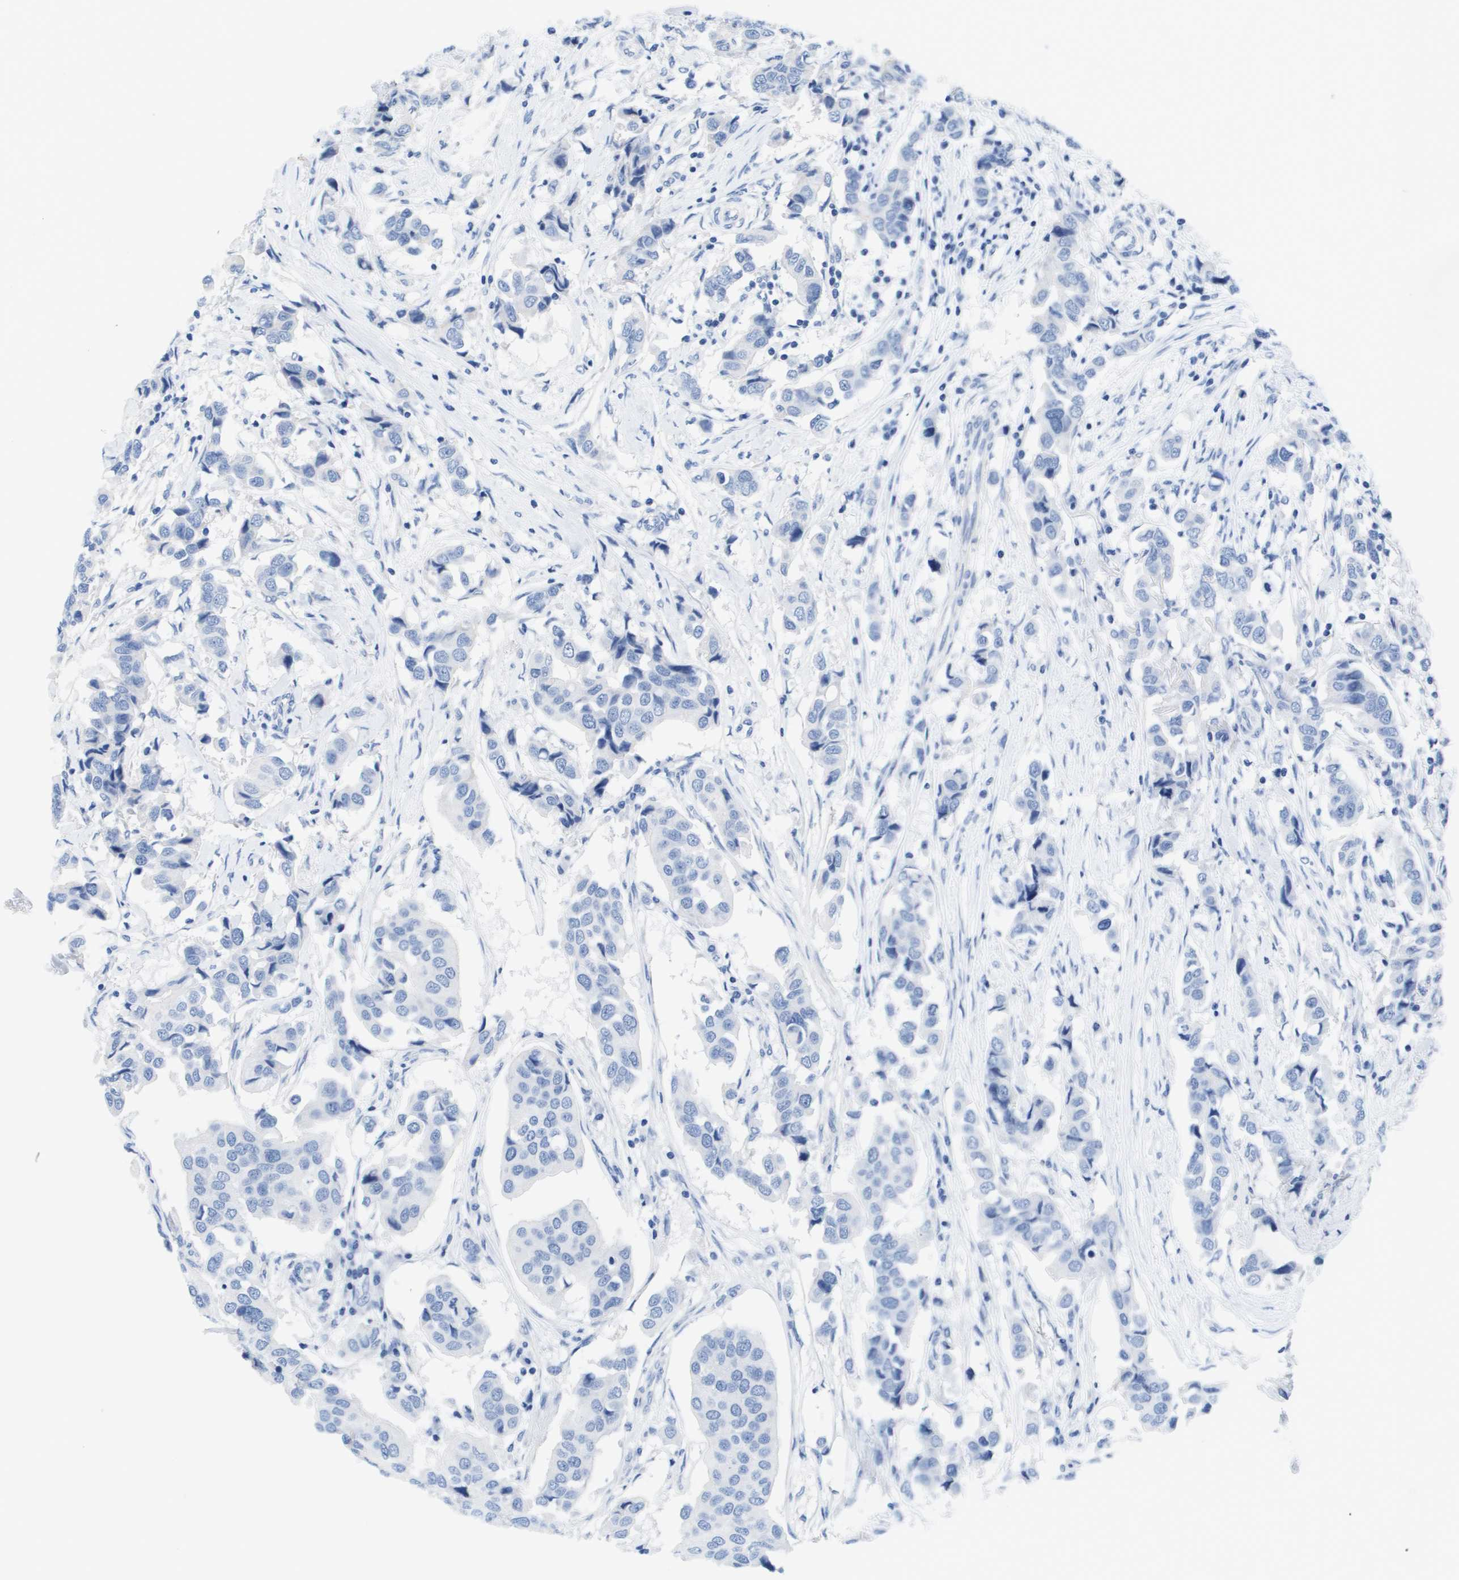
{"staining": {"intensity": "negative", "quantity": "none", "location": "none"}, "tissue": "breast cancer", "cell_type": "Tumor cells", "image_type": "cancer", "snomed": [{"axis": "morphology", "description": "Duct carcinoma"}, {"axis": "topography", "description": "Breast"}], "caption": "The micrograph displays no staining of tumor cells in breast cancer.", "gene": "APOA1", "patient": {"sex": "female", "age": 80}}